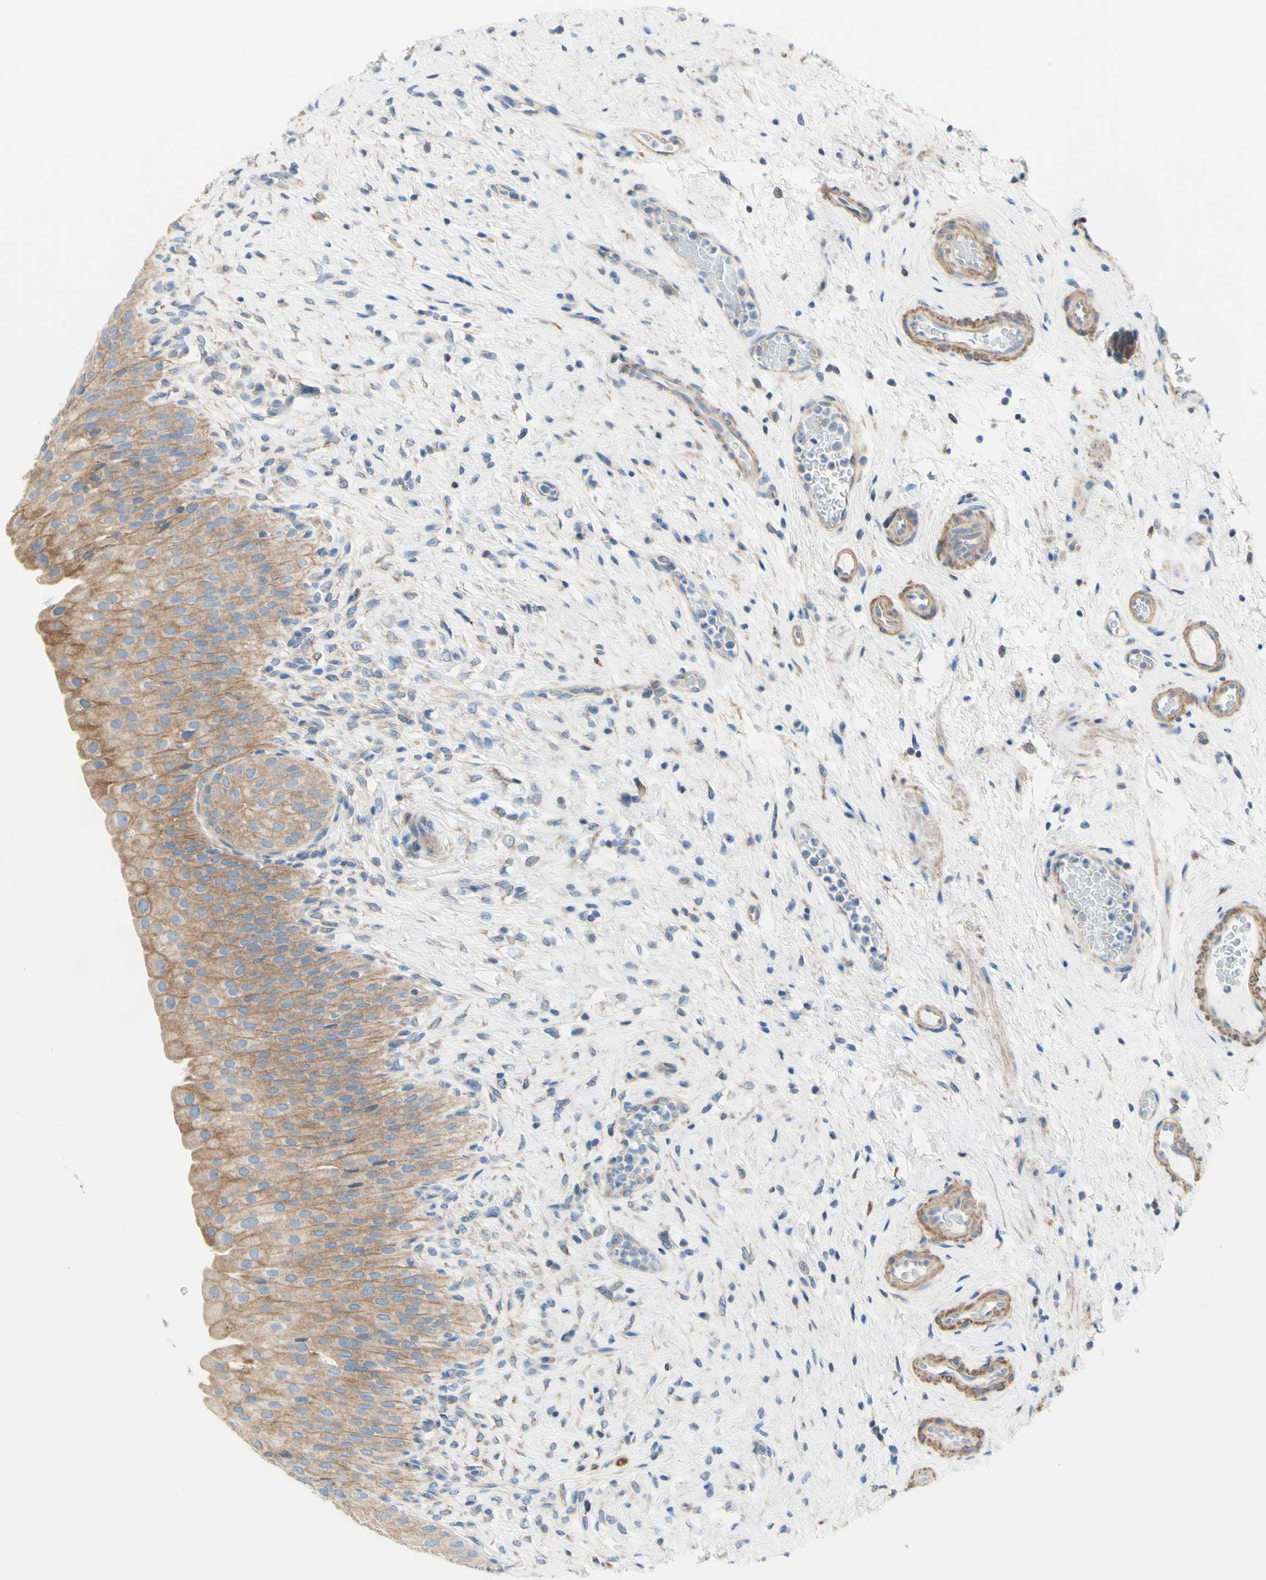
{"staining": {"intensity": "weak", "quantity": ">75%", "location": "cytoplasmic/membranous"}, "tissue": "urinary bladder", "cell_type": "Urothelial cells", "image_type": "normal", "snomed": [{"axis": "morphology", "description": "Normal tissue, NOS"}, {"axis": "morphology", "description": "Urothelial carcinoma, High grade"}, {"axis": "topography", "description": "Urinary bladder"}], "caption": "Urinary bladder stained for a protein (brown) reveals weak cytoplasmic/membranous positive expression in approximately >75% of urothelial cells.", "gene": "RETREG2", "patient": {"sex": "male", "age": 46}}